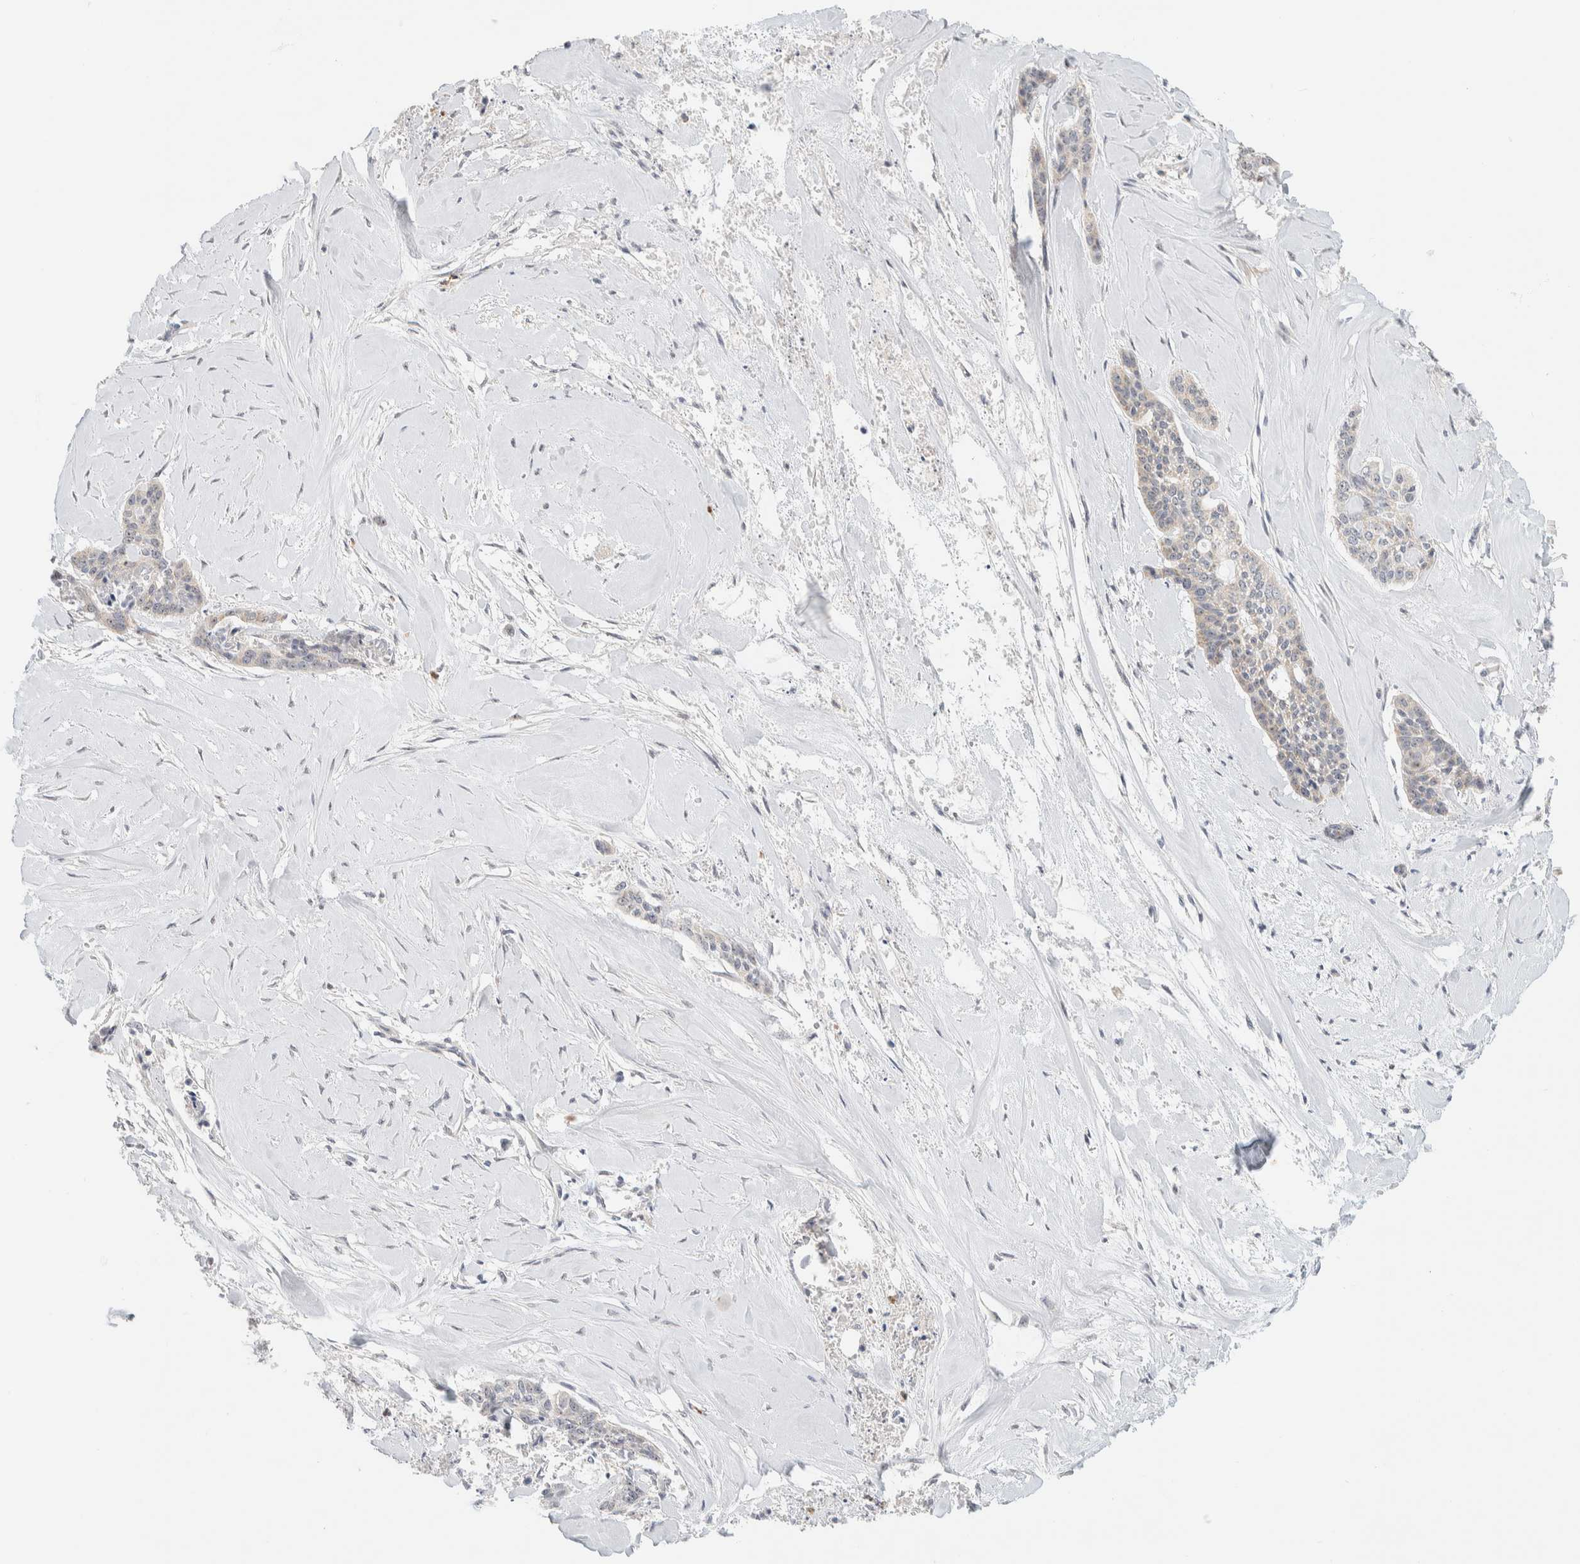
{"staining": {"intensity": "negative", "quantity": "none", "location": "none"}, "tissue": "skin cancer", "cell_type": "Tumor cells", "image_type": "cancer", "snomed": [{"axis": "morphology", "description": "Basal cell carcinoma"}, {"axis": "topography", "description": "Skin"}], "caption": "This is an IHC micrograph of human skin cancer (basal cell carcinoma). There is no positivity in tumor cells.", "gene": "HDHD3", "patient": {"sex": "female", "age": 64}}